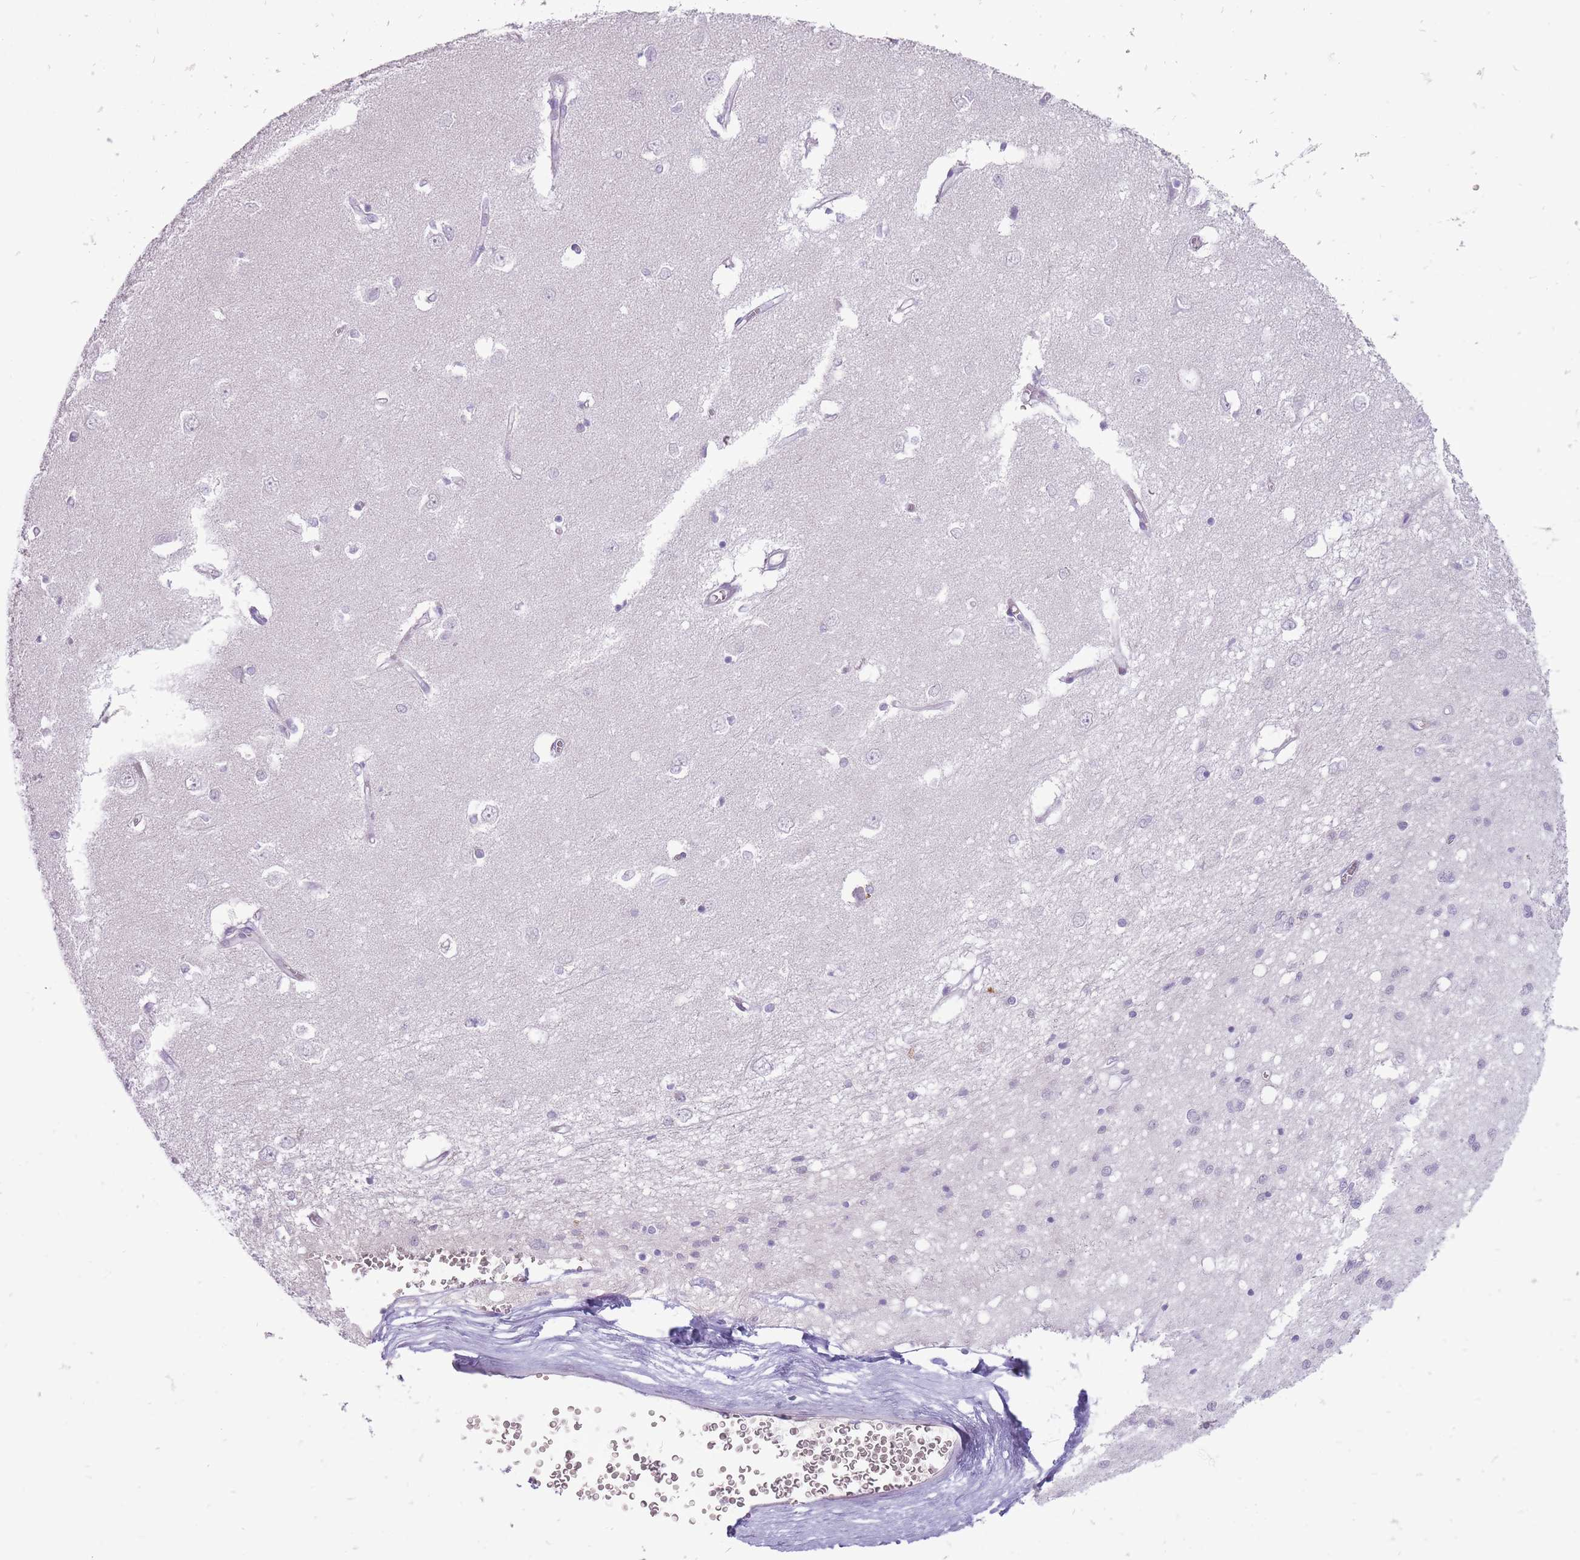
{"staining": {"intensity": "negative", "quantity": "none", "location": "none"}, "tissue": "caudate", "cell_type": "Glial cells", "image_type": "normal", "snomed": [{"axis": "morphology", "description": "Normal tissue, NOS"}, {"axis": "topography", "description": "Lateral ventricle wall"}], "caption": "Histopathology image shows no protein staining in glial cells of normal caudate.", "gene": "ERICH4", "patient": {"sex": "male", "age": 37}}